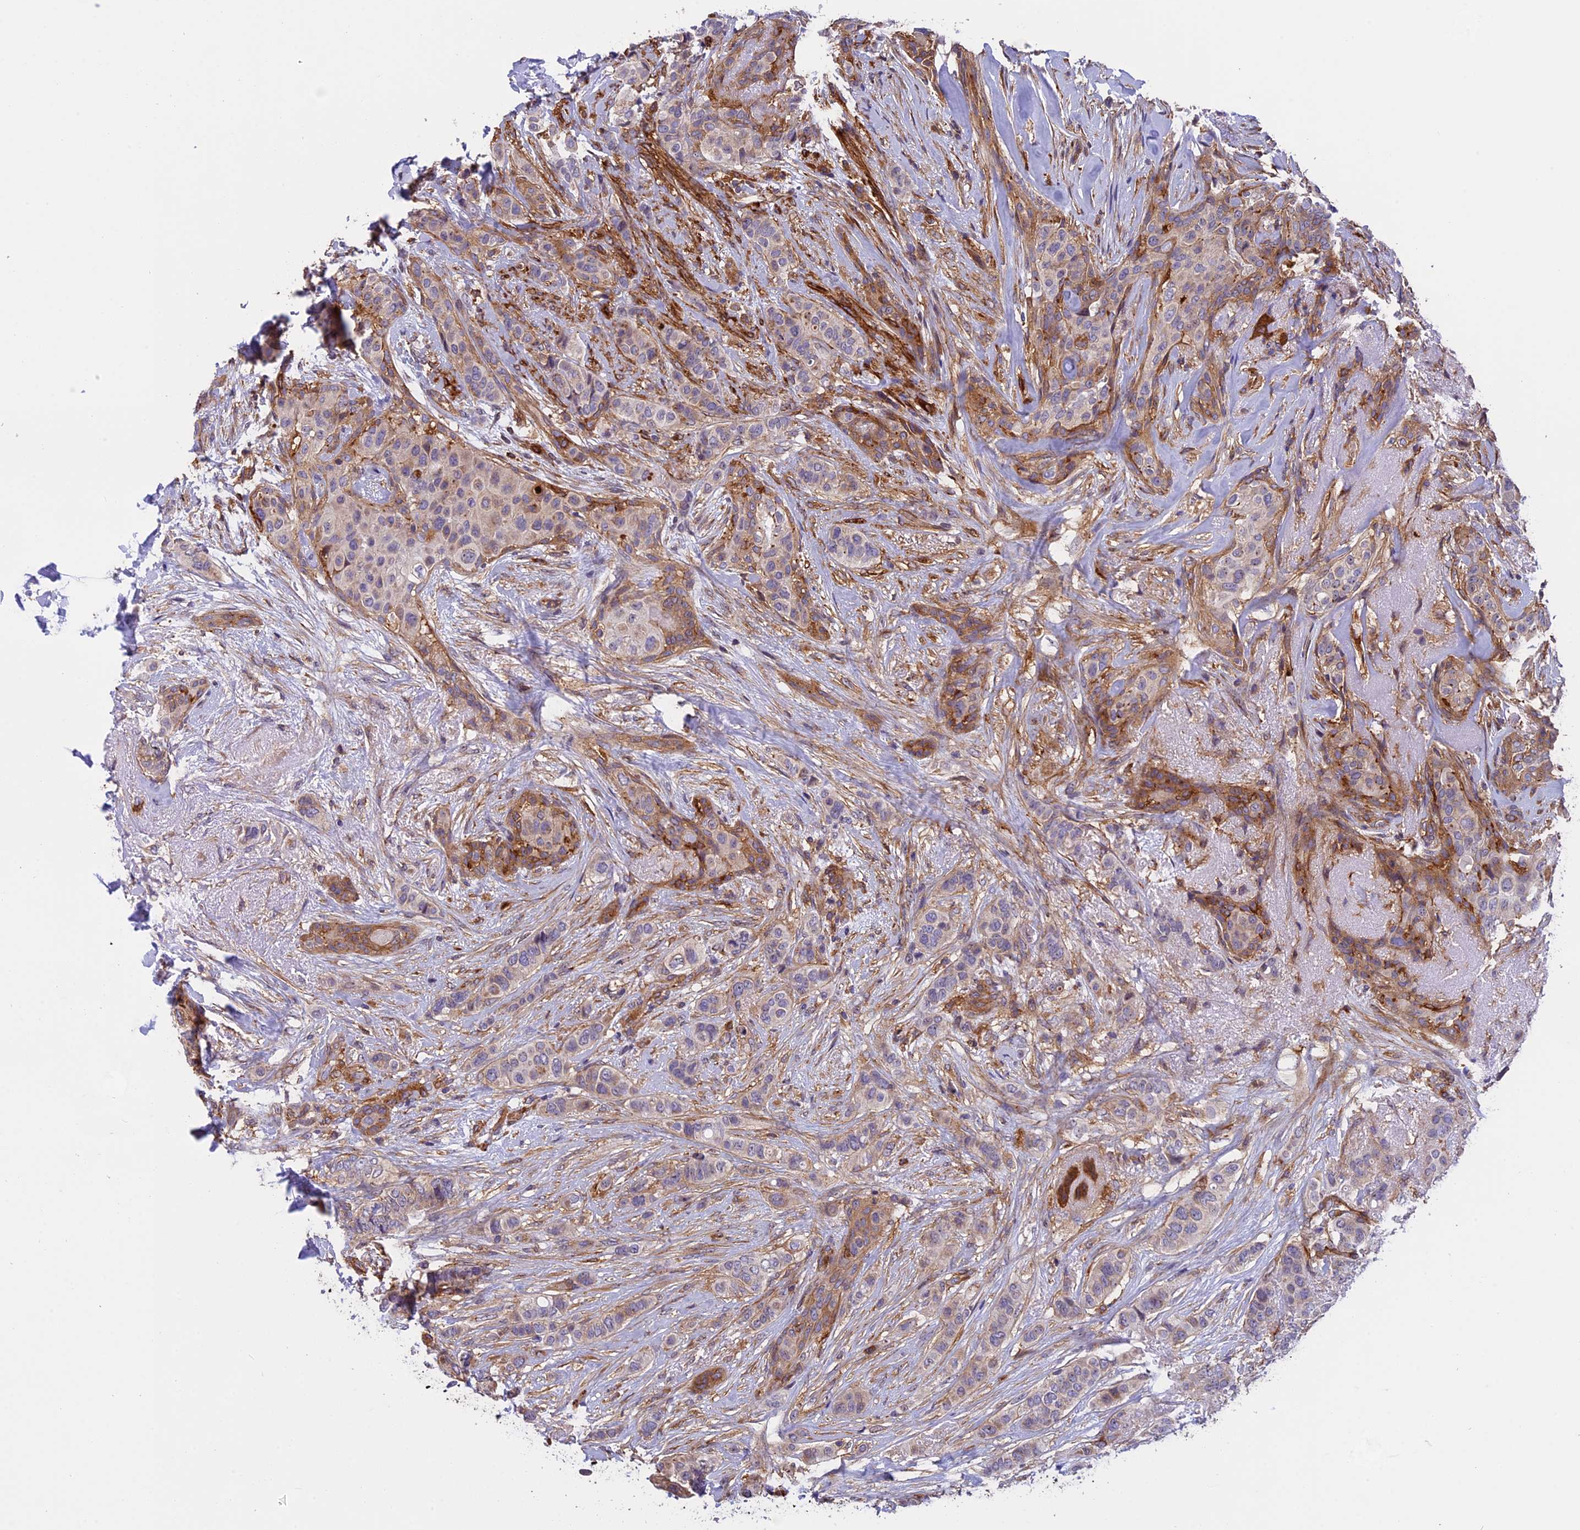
{"staining": {"intensity": "weak", "quantity": "25%-75%", "location": "cytoplasmic/membranous"}, "tissue": "breast cancer", "cell_type": "Tumor cells", "image_type": "cancer", "snomed": [{"axis": "morphology", "description": "Lobular carcinoma"}, {"axis": "topography", "description": "Breast"}], "caption": "About 25%-75% of tumor cells in breast cancer (lobular carcinoma) display weak cytoplasmic/membranous protein expression as visualized by brown immunohistochemical staining.", "gene": "EHBP1L1", "patient": {"sex": "female", "age": 51}}